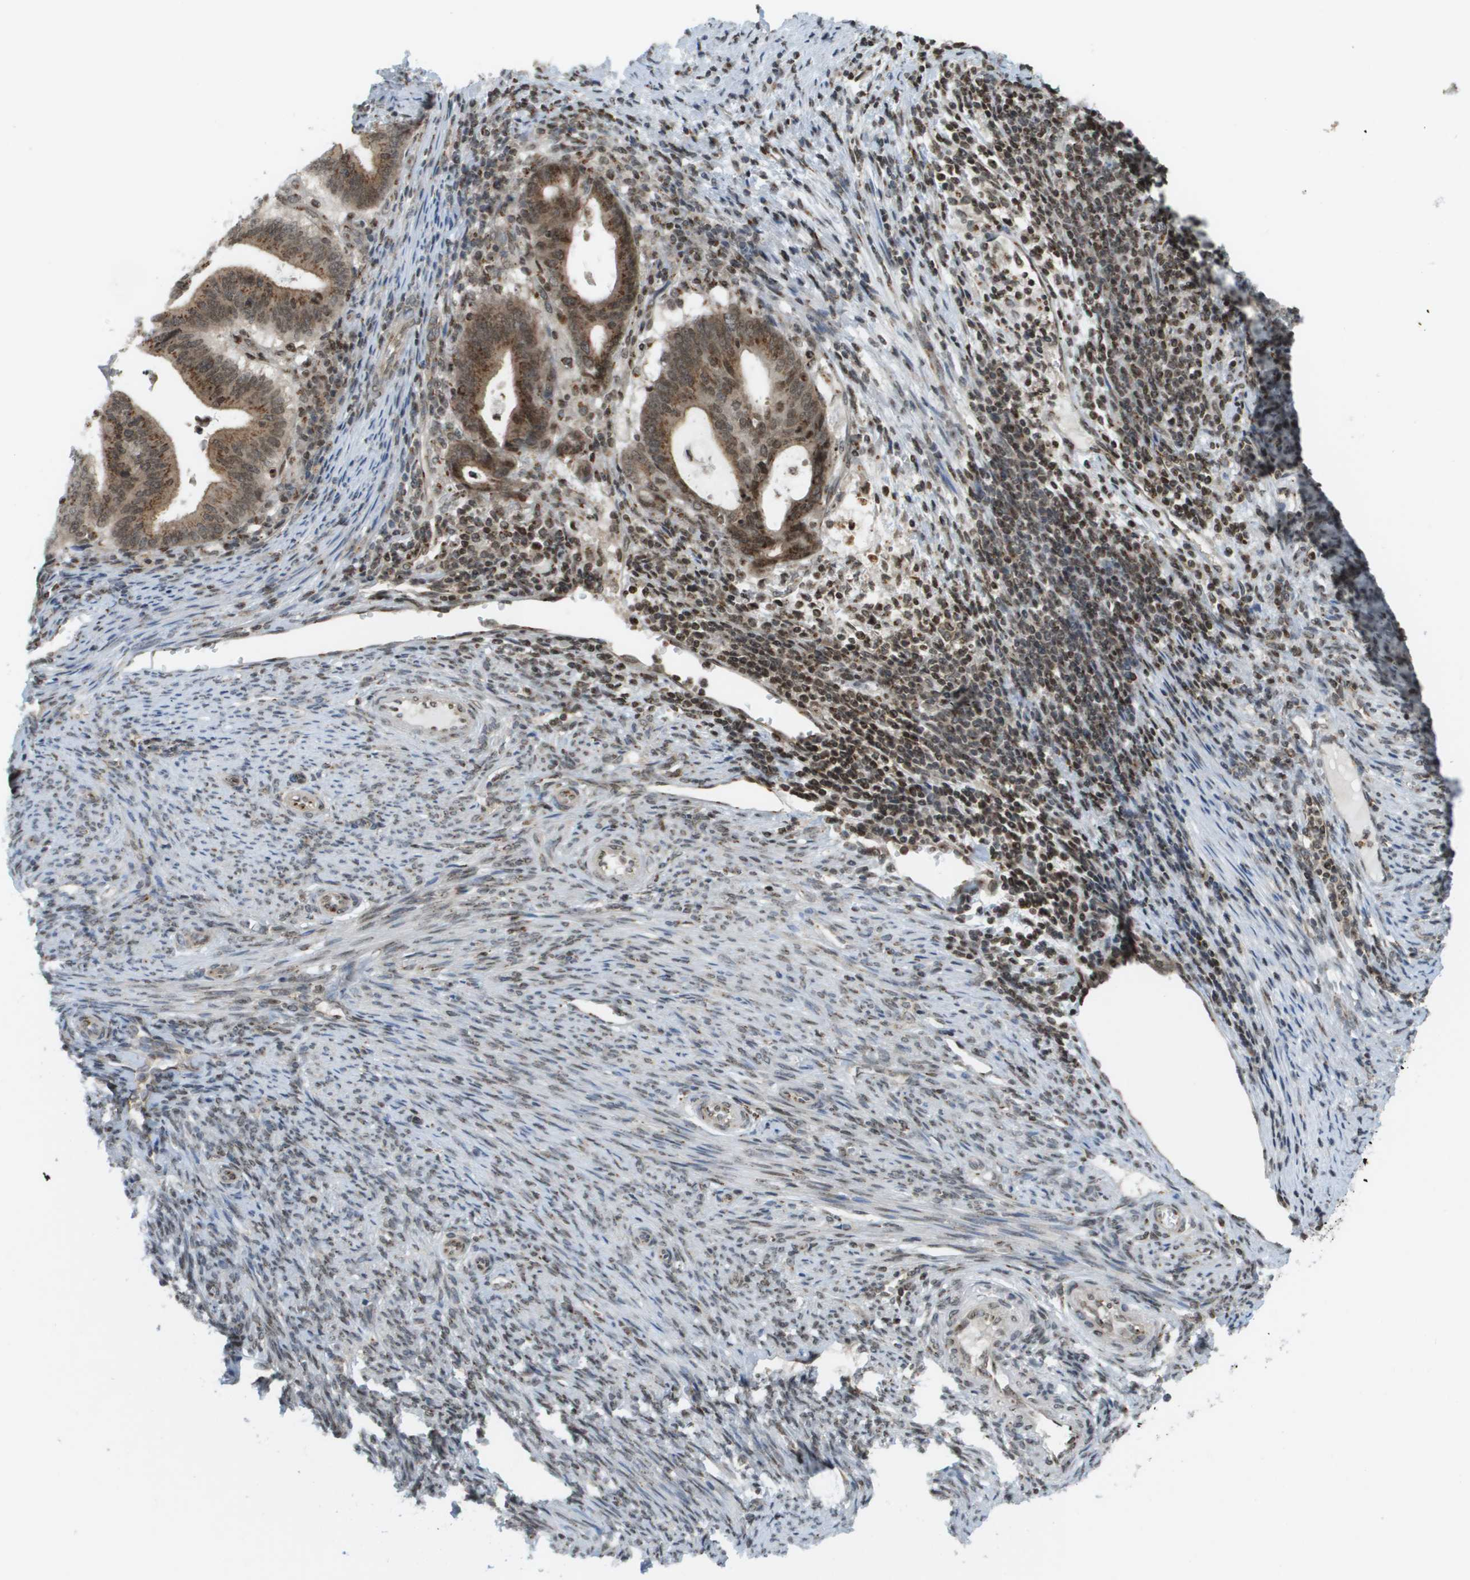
{"staining": {"intensity": "moderate", "quantity": ">75%", "location": "cytoplasmic/membranous,nuclear"}, "tissue": "endometrial cancer", "cell_type": "Tumor cells", "image_type": "cancer", "snomed": [{"axis": "morphology", "description": "Adenocarcinoma, NOS"}, {"axis": "topography", "description": "Uterus"}], "caption": "Immunohistochemistry (IHC) of human endometrial adenocarcinoma exhibits medium levels of moderate cytoplasmic/membranous and nuclear expression in approximately >75% of tumor cells.", "gene": "EVC", "patient": {"sex": "female", "age": 83}}